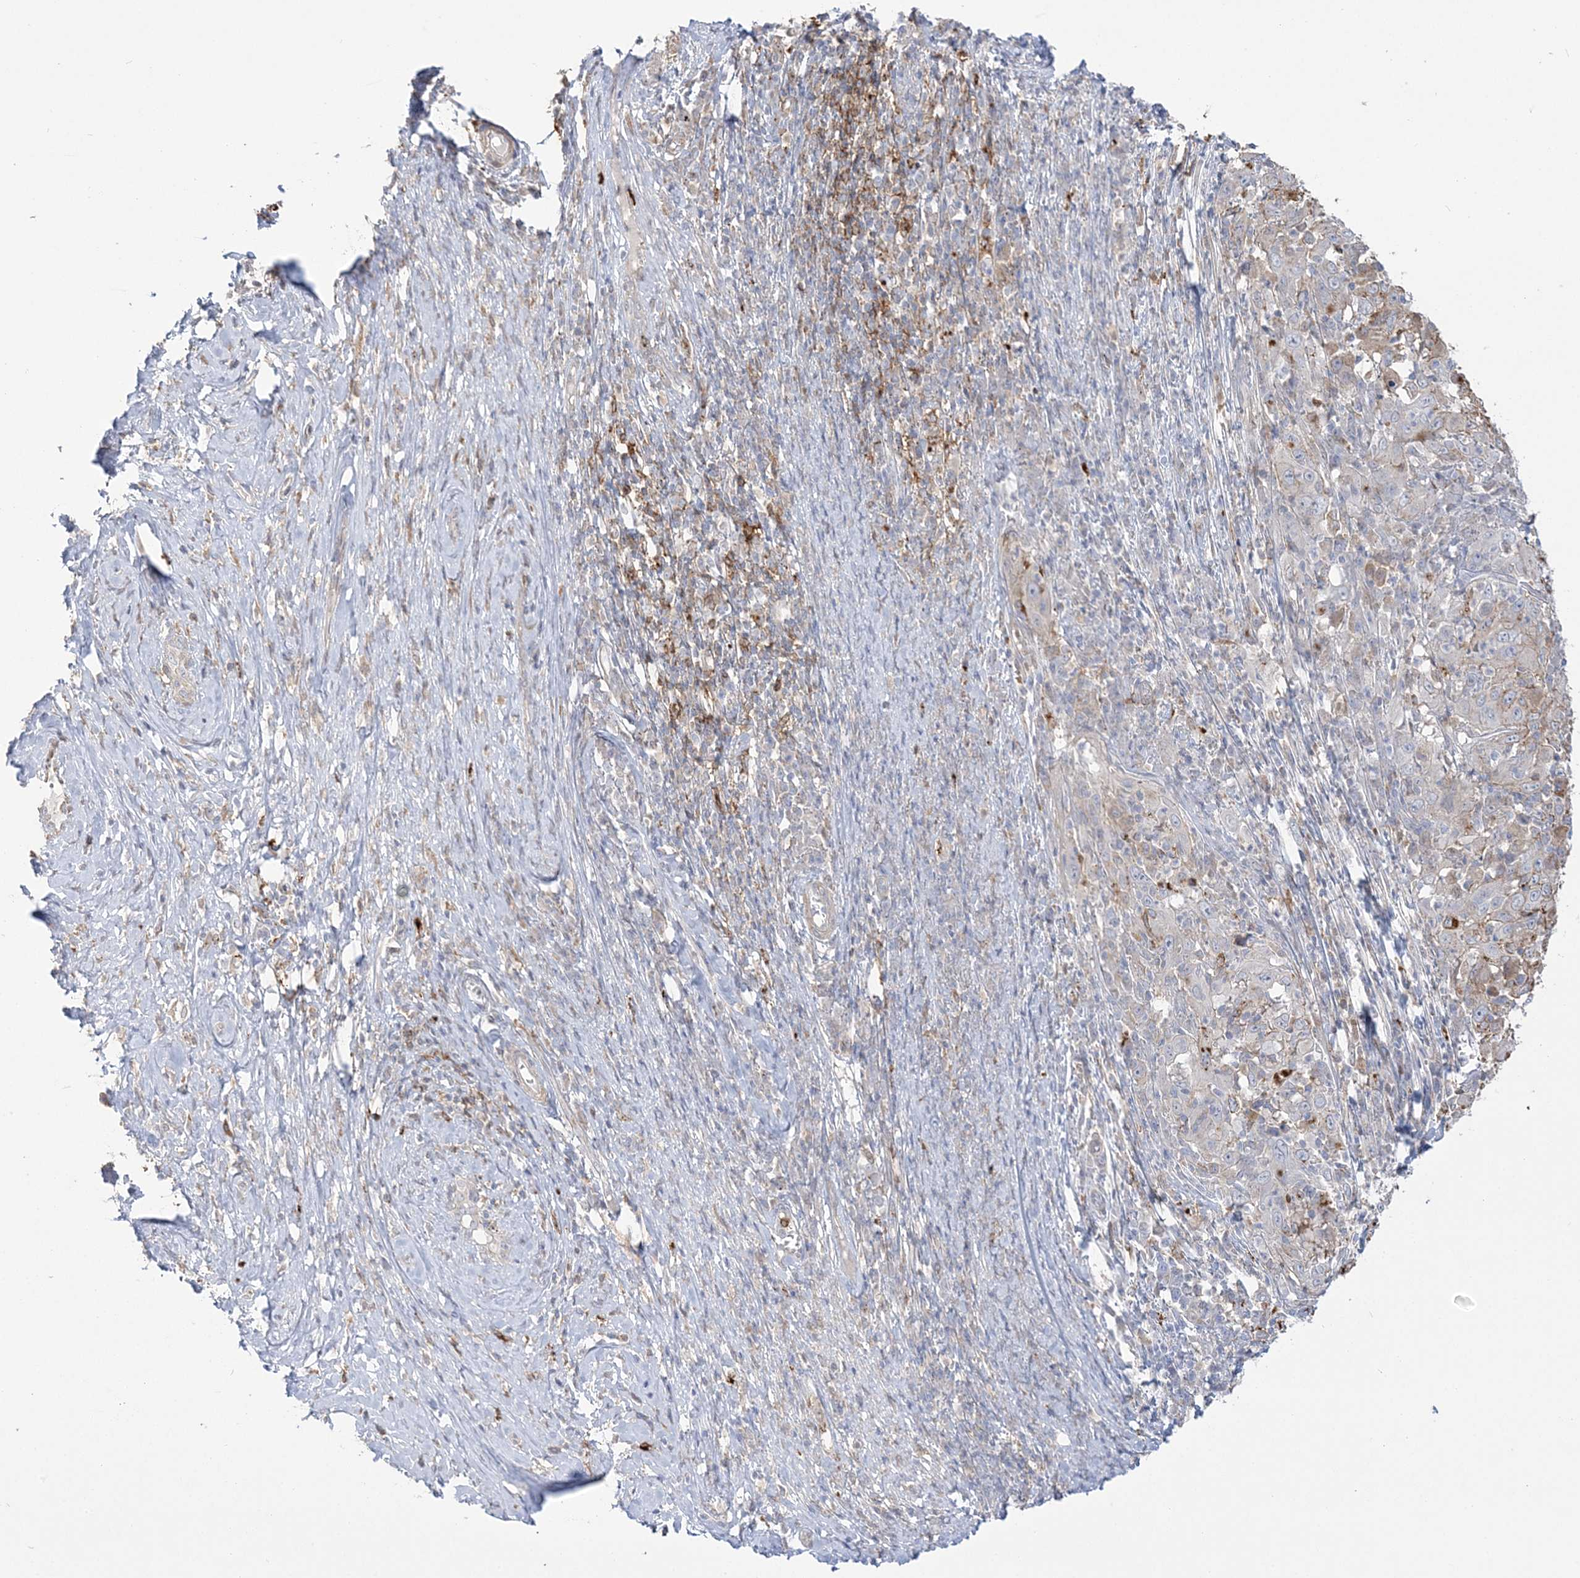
{"staining": {"intensity": "negative", "quantity": "none", "location": "none"}, "tissue": "cervical cancer", "cell_type": "Tumor cells", "image_type": "cancer", "snomed": [{"axis": "morphology", "description": "Squamous cell carcinoma, NOS"}, {"axis": "topography", "description": "Cervix"}], "caption": "Immunohistochemical staining of human squamous cell carcinoma (cervical) displays no significant positivity in tumor cells.", "gene": "HAAO", "patient": {"sex": "female", "age": 46}}